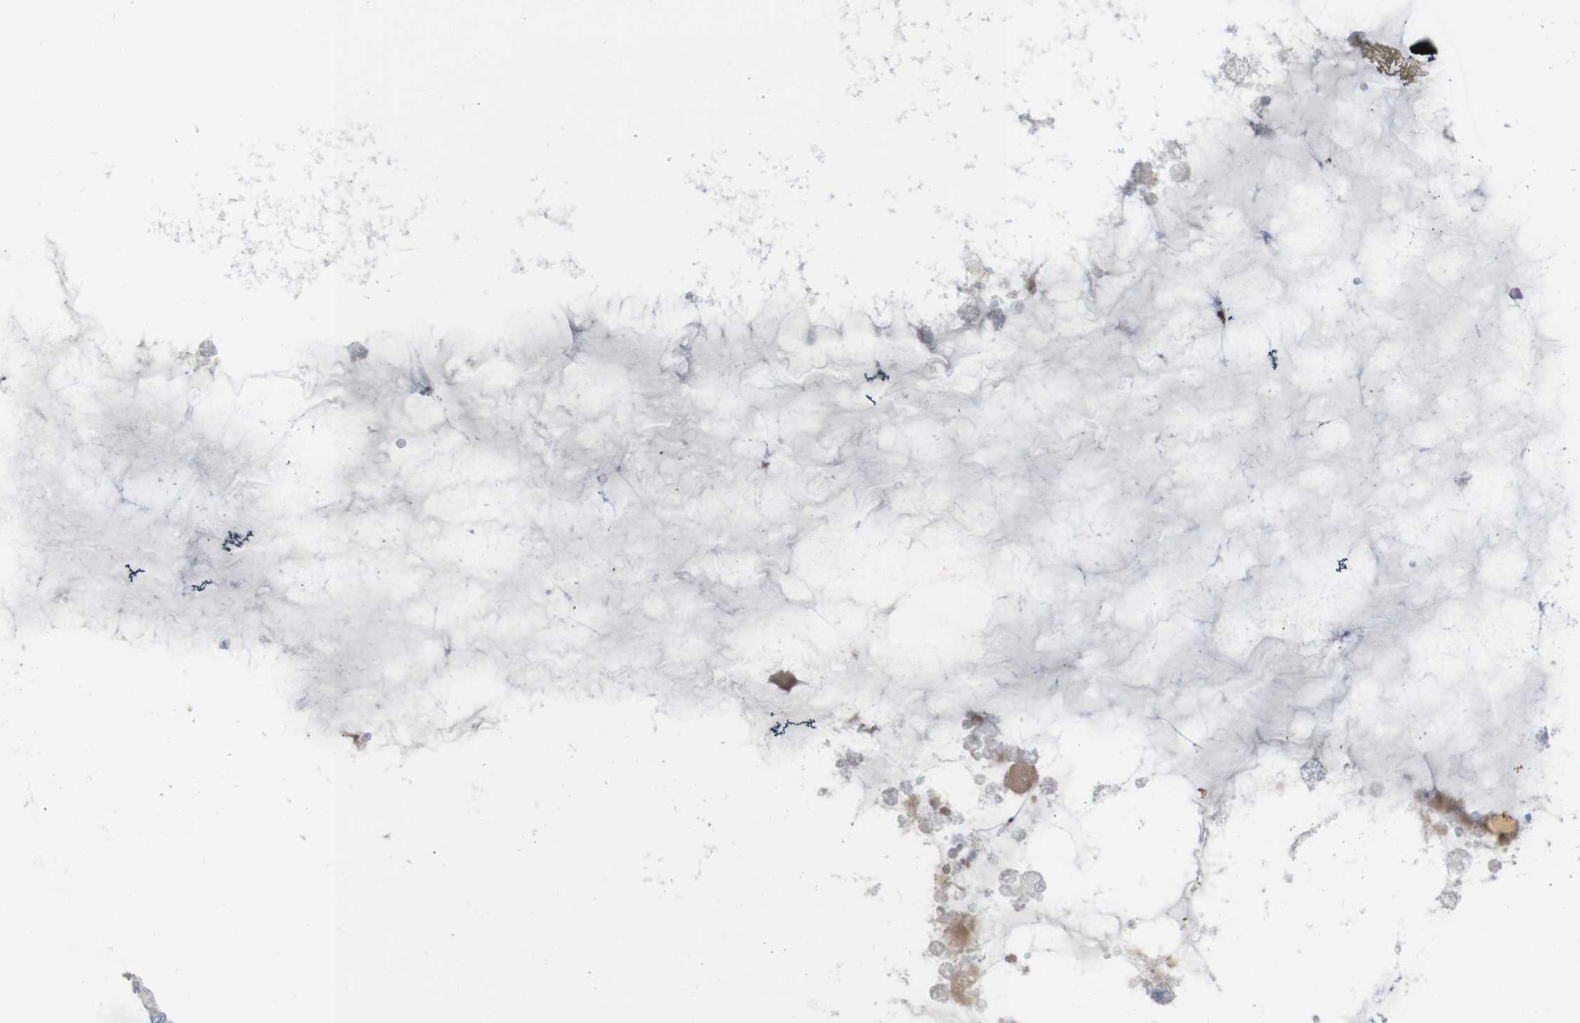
{"staining": {"intensity": "negative", "quantity": "none", "location": "none"}, "tissue": "ovarian cancer", "cell_type": "Tumor cells", "image_type": "cancer", "snomed": [{"axis": "morphology", "description": "Cystadenocarcinoma, mucinous, NOS"}, {"axis": "topography", "description": "Ovary"}], "caption": "The image reveals no staining of tumor cells in mucinous cystadenocarcinoma (ovarian). (DAB IHC with hematoxylin counter stain).", "gene": "SLC2A8", "patient": {"sex": "female", "age": 80}}